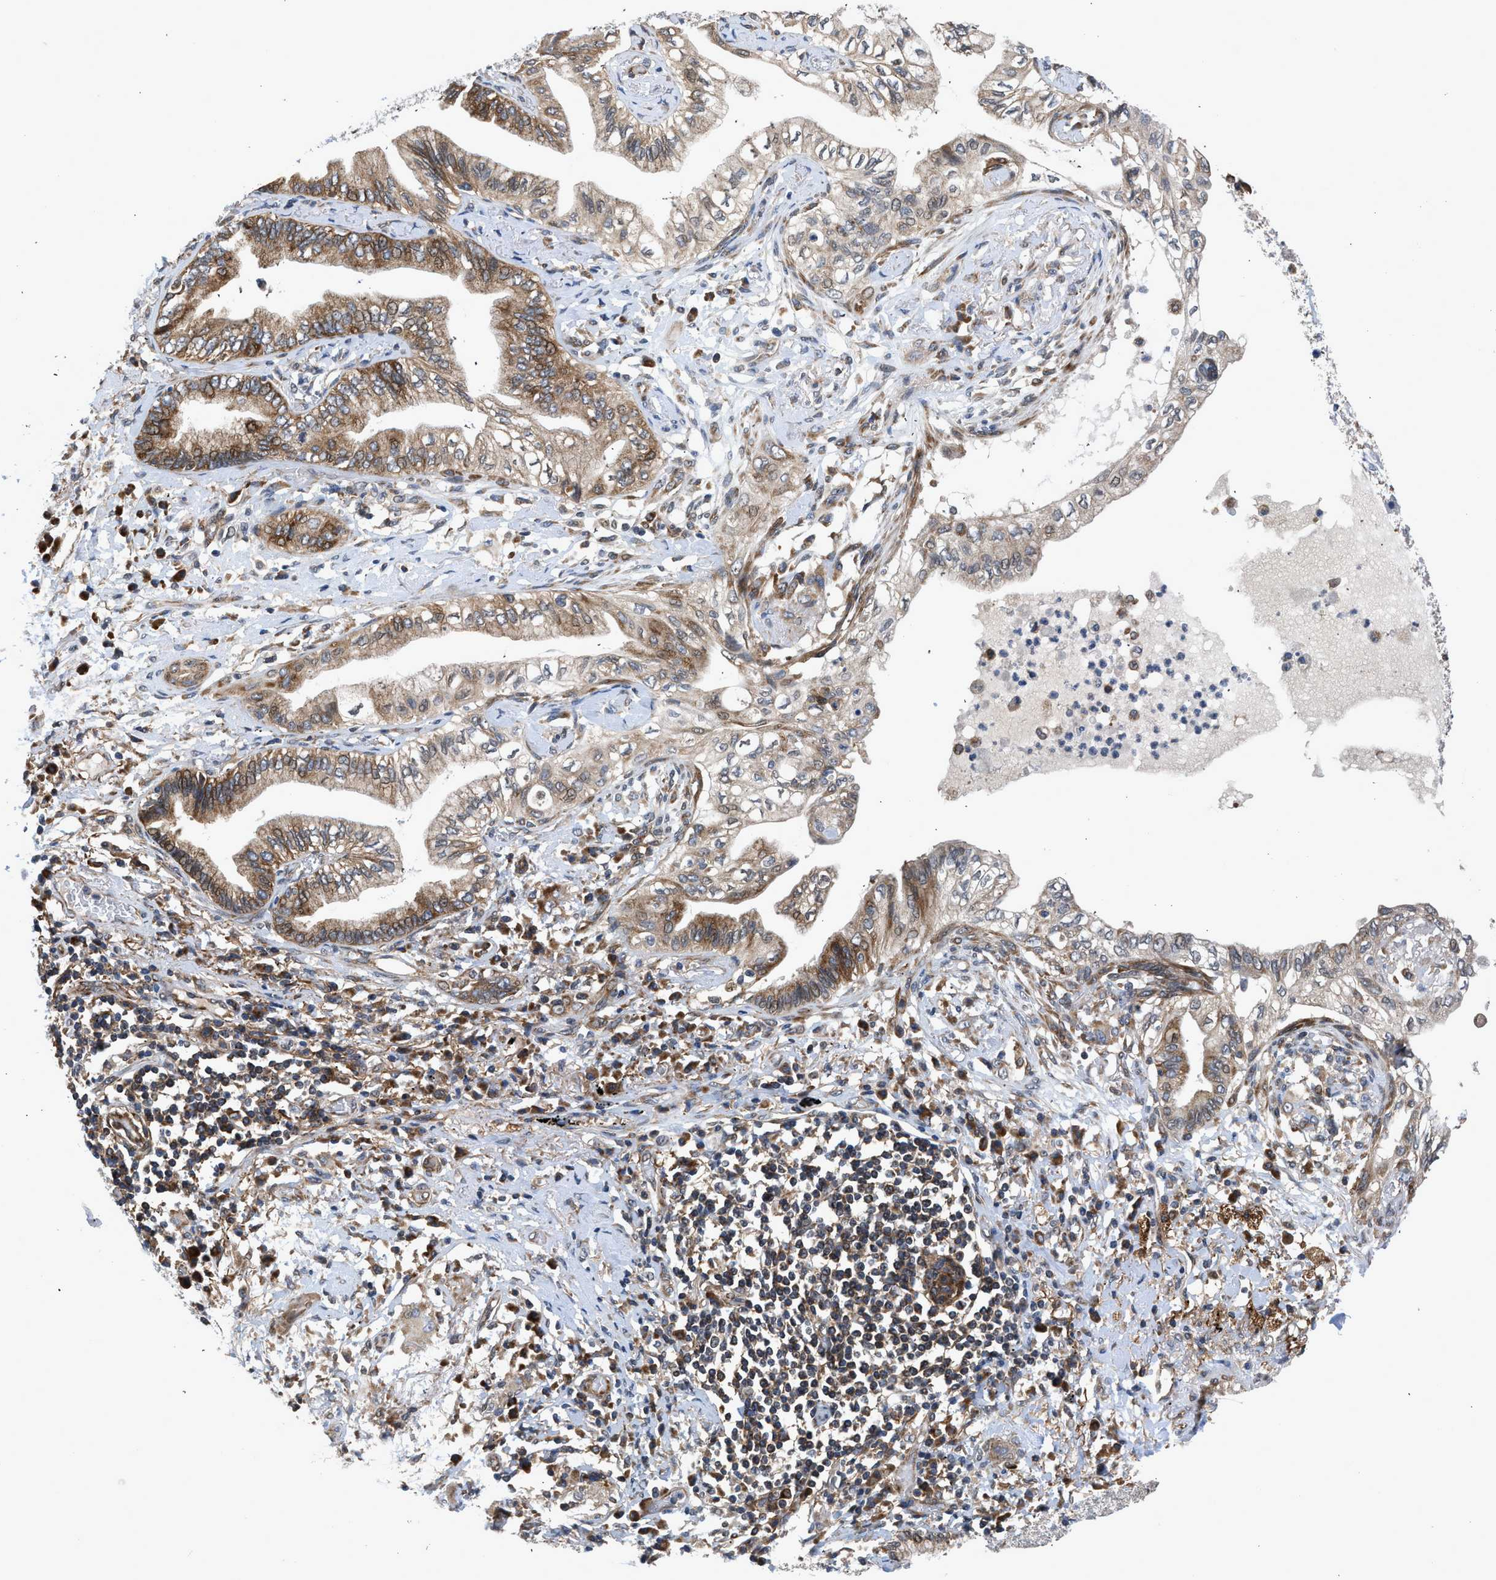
{"staining": {"intensity": "moderate", "quantity": "25%-75%", "location": "cytoplasmic/membranous"}, "tissue": "lung cancer", "cell_type": "Tumor cells", "image_type": "cancer", "snomed": [{"axis": "morphology", "description": "Normal tissue, NOS"}, {"axis": "morphology", "description": "Adenocarcinoma, NOS"}, {"axis": "topography", "description": "Bronchus"}, {"axis": "topography", "description": "Lung"}], "caption": "Immunohistochemistry (IHC) micrograph of adenocarcinoma (lung) stained for a protein (brown), which demonstrates medium levels of moderate cytoplasmic/membranous expression in about 25%-75% of tumor cells.", "gene": "POLG2", "patient": {"sex": "female", "age": 70}}